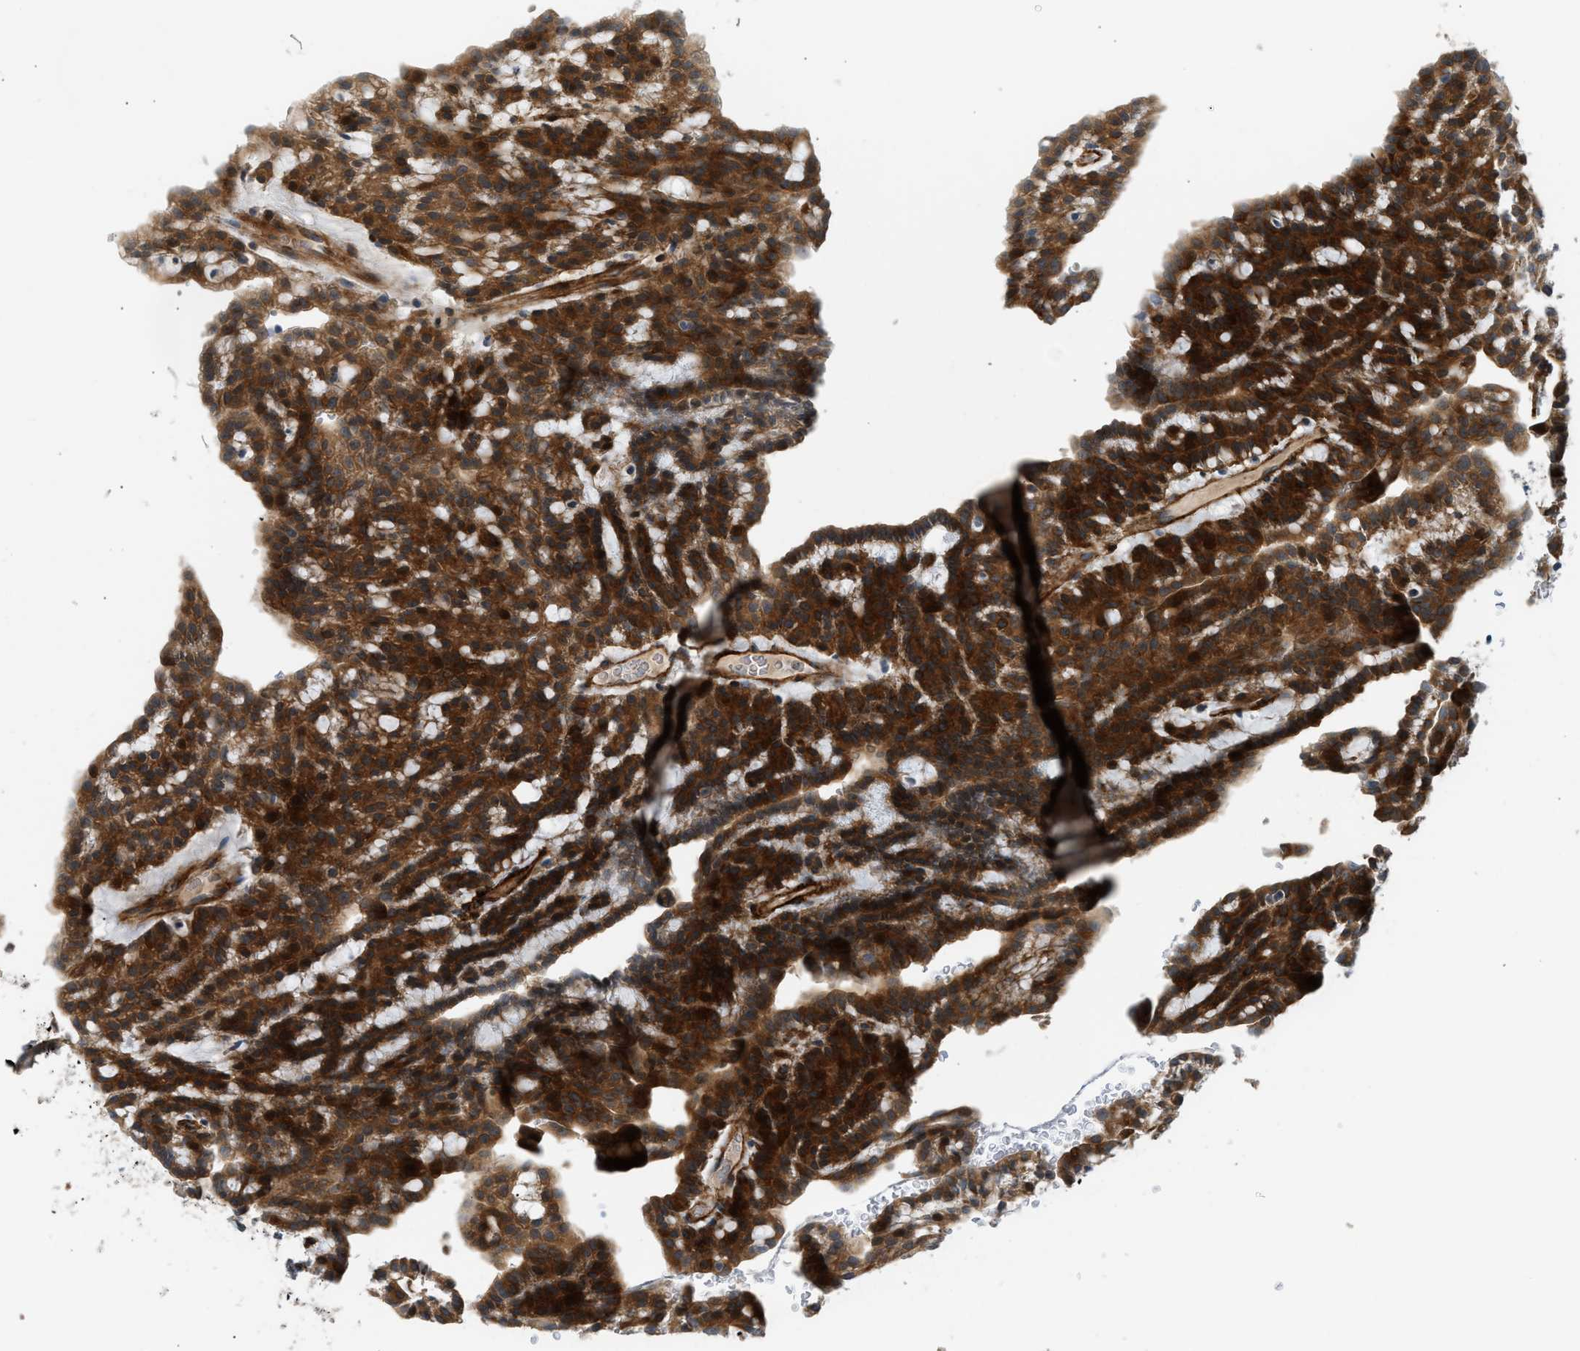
{"staining": {"intensity": "strong", "quantity": ">75%", "location": "cytoplasmic/membranous"}, "tissue": "renal cancer", "cell_type": "Tumor cells", "image_type": "cancer", "snomed": [{"axis": "morphology", "description": "Adenocarcinoma, NOS"}, {"axis": "topography", "description": "Kidney"}], "caption": "Renal adenocarcinoma was stained to show a protein in brown. There is high levels of strong cytoplasmic/membranous positivity in about >75% of tumor cells. (Stains: DAB in brown, nuclei in blue, Microscopy: brightfield microscopy at high magnification).", "gene": "EDNRA", "patient": {"sex": "male", "age": 63}}